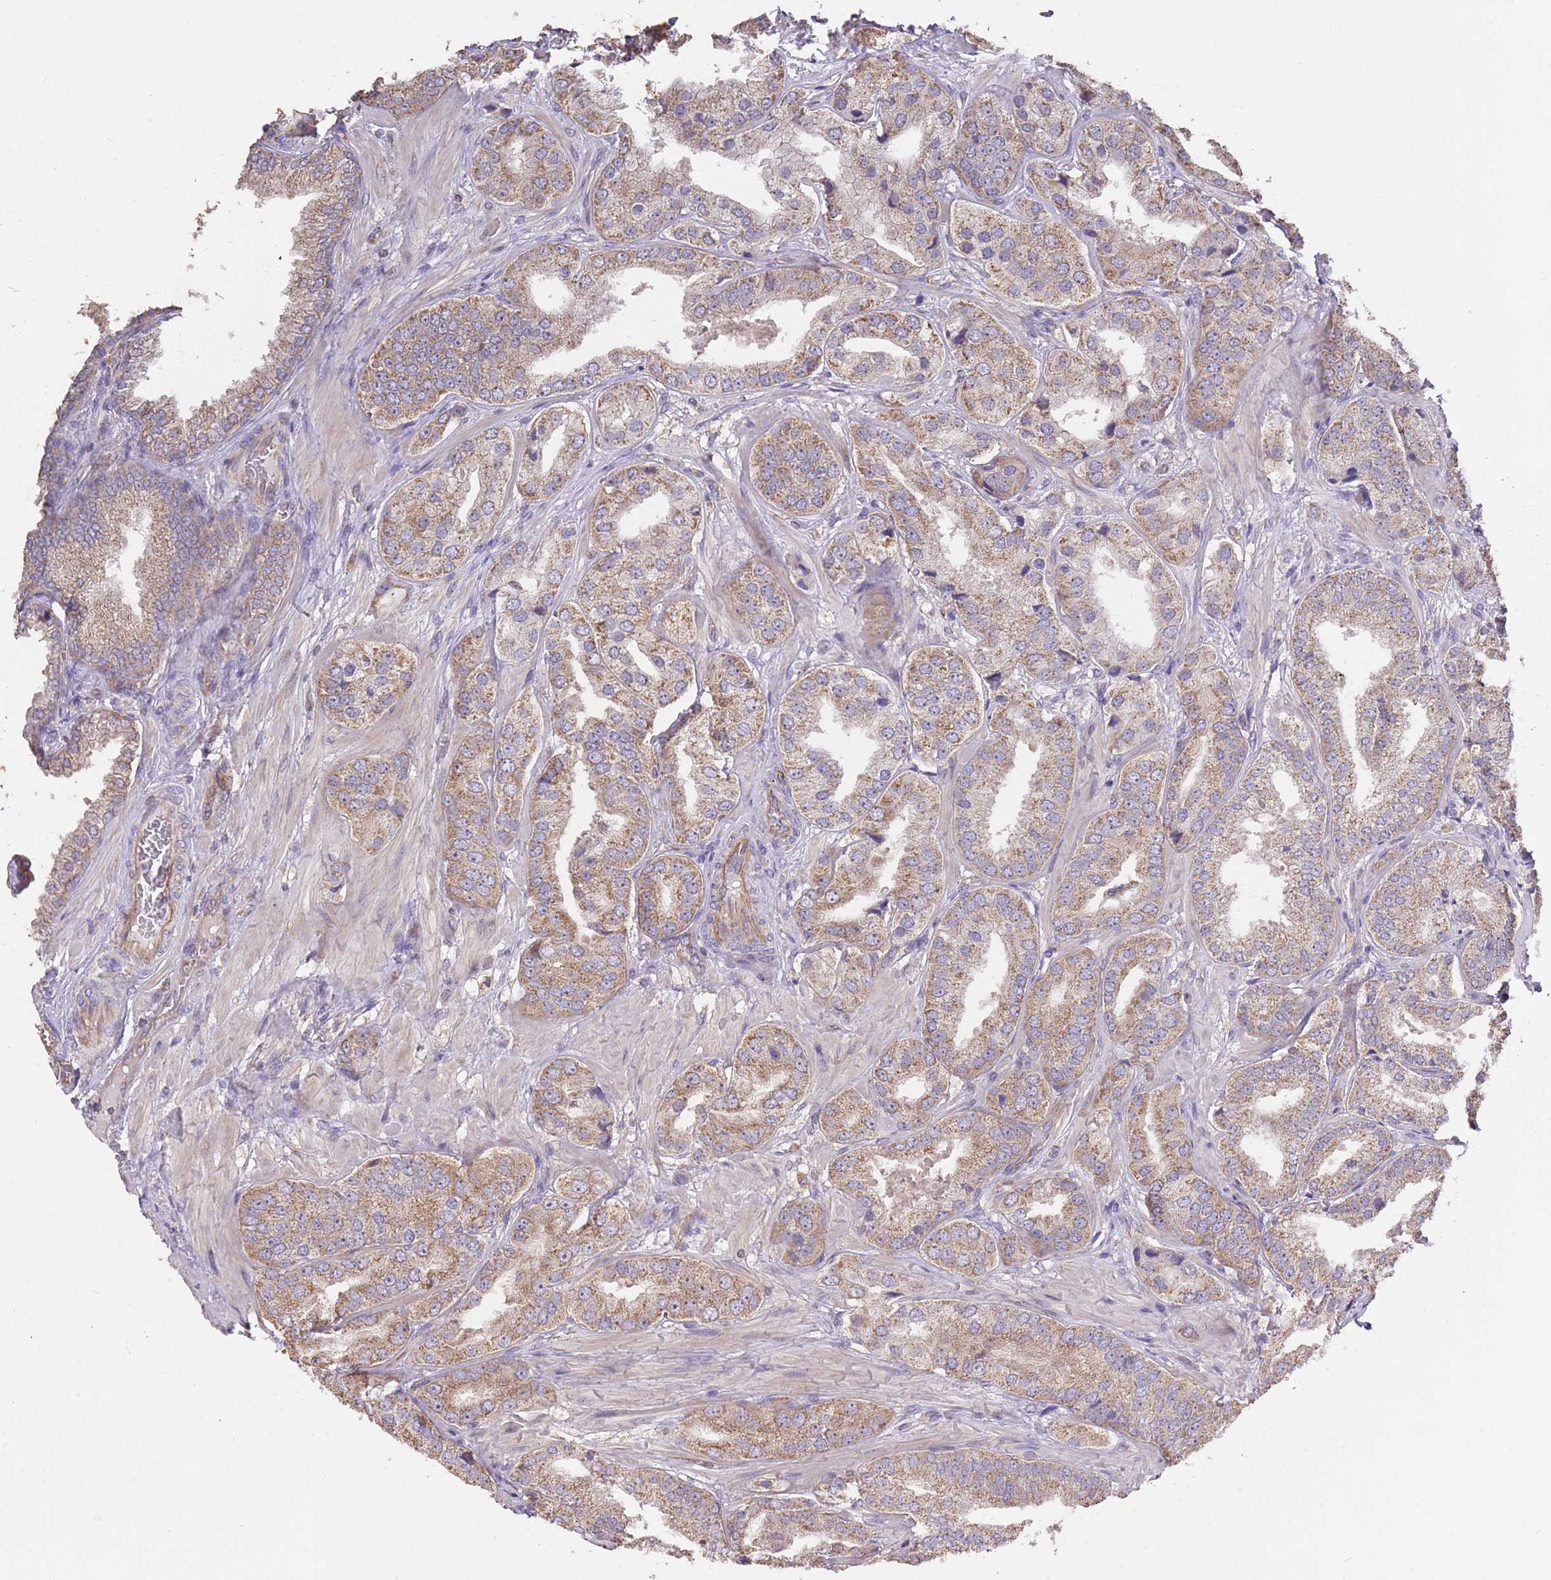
{"staining": {"intensity": "moderate", "quantity": ">75%", "location": "cytoplasmic/membranous"}, "tissue": "prostate cancer", "cell_type": "Tumor cells", "image_type": "cancer", "snomed": [{"axis": "morphology", "description": "Adenocarcinoma, High grade"}, {"axis": "topography", "description": "Prostate"}], "caption": "Prostate high-grade adenocarcinoma tissue reveals moderate cytoplasmic/membranous expression in about >75% of tumor cells, visualized by immunohistochemistry.", "gene": "DOCK9", "patient": {"sex": "male", "age": 63}}